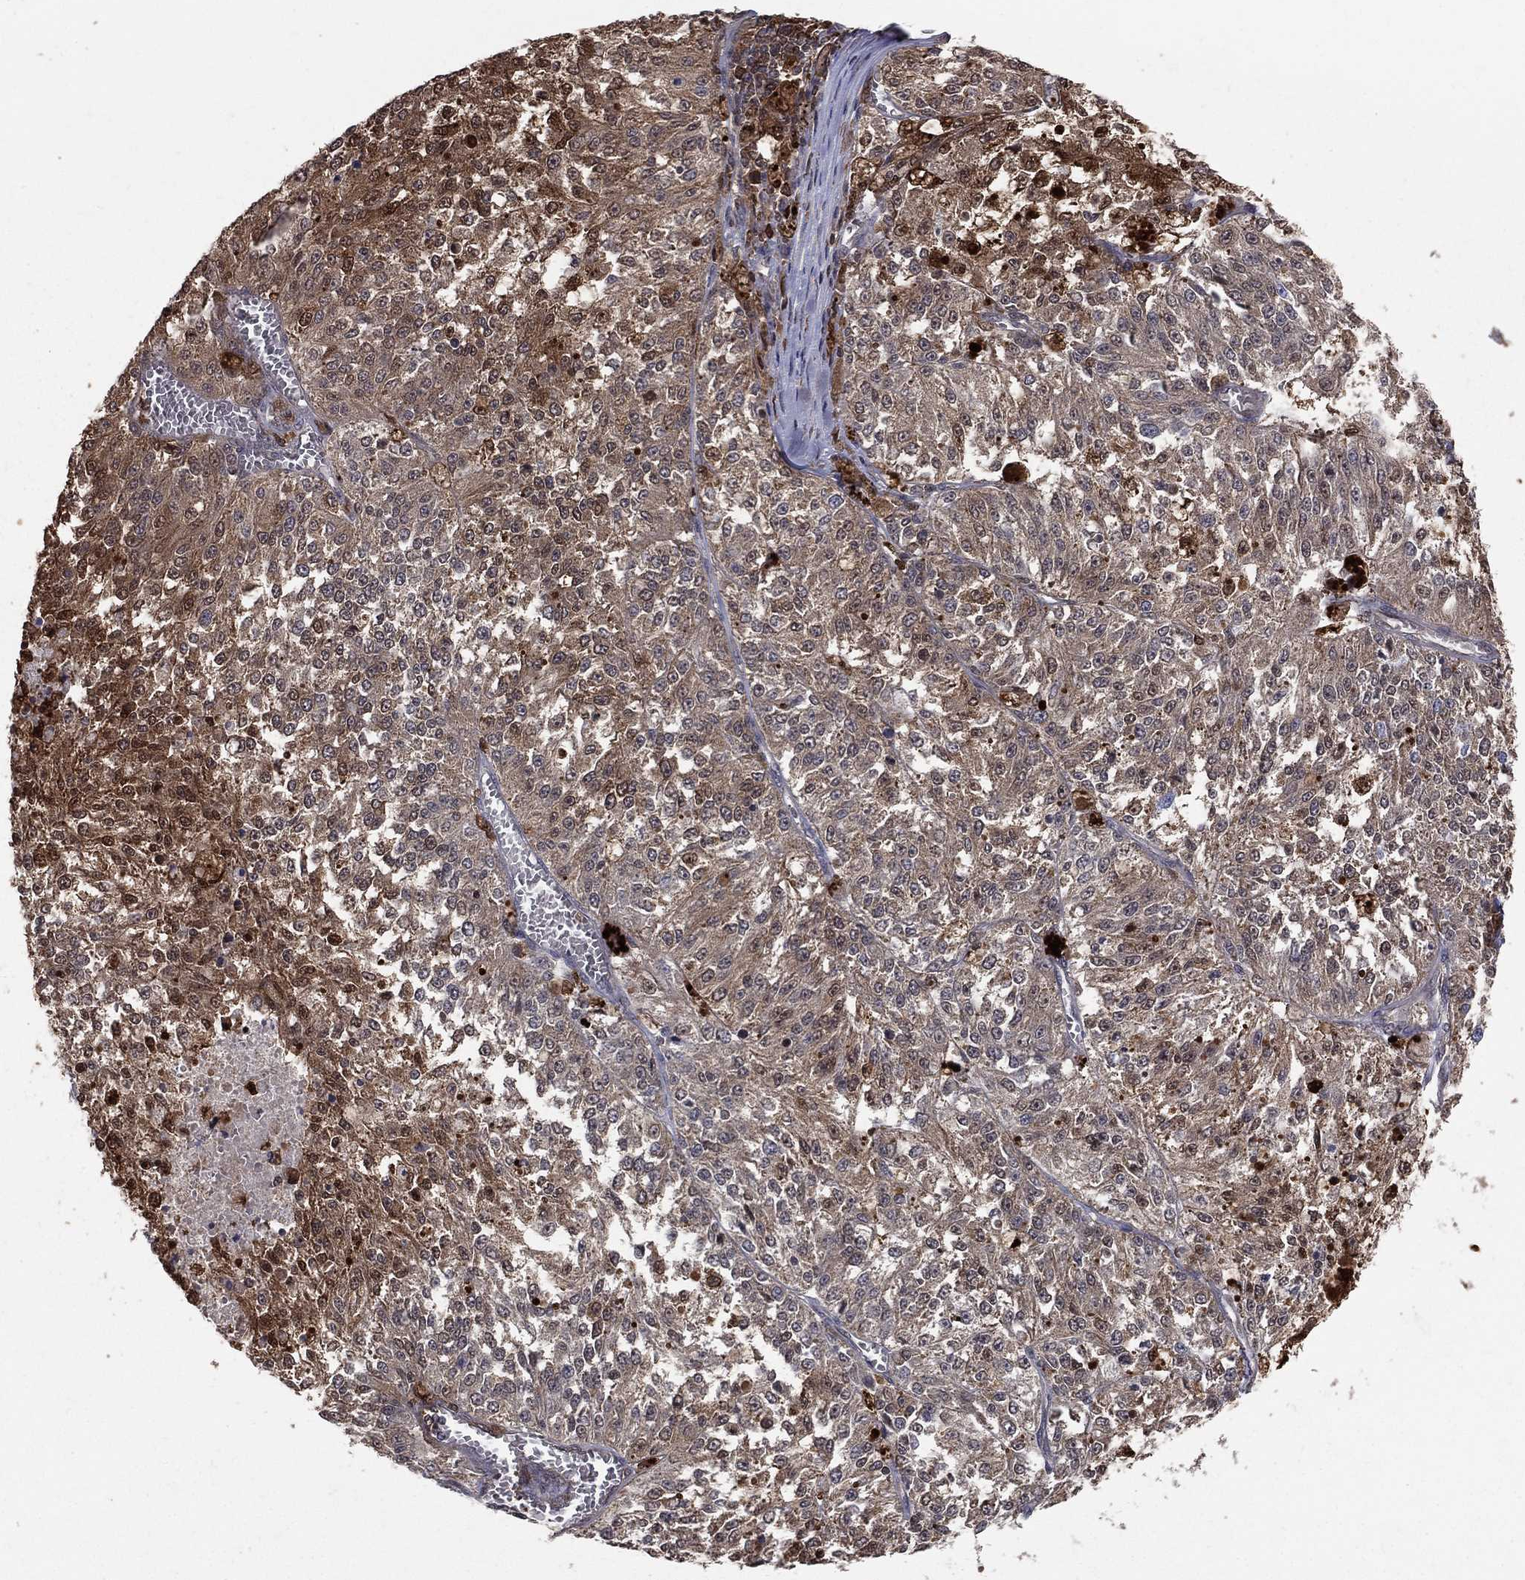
{"staining": {"intensity": "moderate", "quantity": "<25%", "location": "cytoplasmic/membranous"}, "tissue": "melanoma", "cell_type": "Tumor cells", "image_type": "cancer", "snomed": [{"axis": "morphology", "description": "Malignant melanoma, Metastatic site"}, {"axis": "topography", "description": "Lymph node"}], "caption": "A photomicrograph showing moderate cytoplasmic/membranous staining in about <25% of tumor cells in malignant melanoma (metastatic site), as visualized by brown immunohistochemical staining.", "gene": "ENO1", "patient": {"sex": "female", "age": 64}}